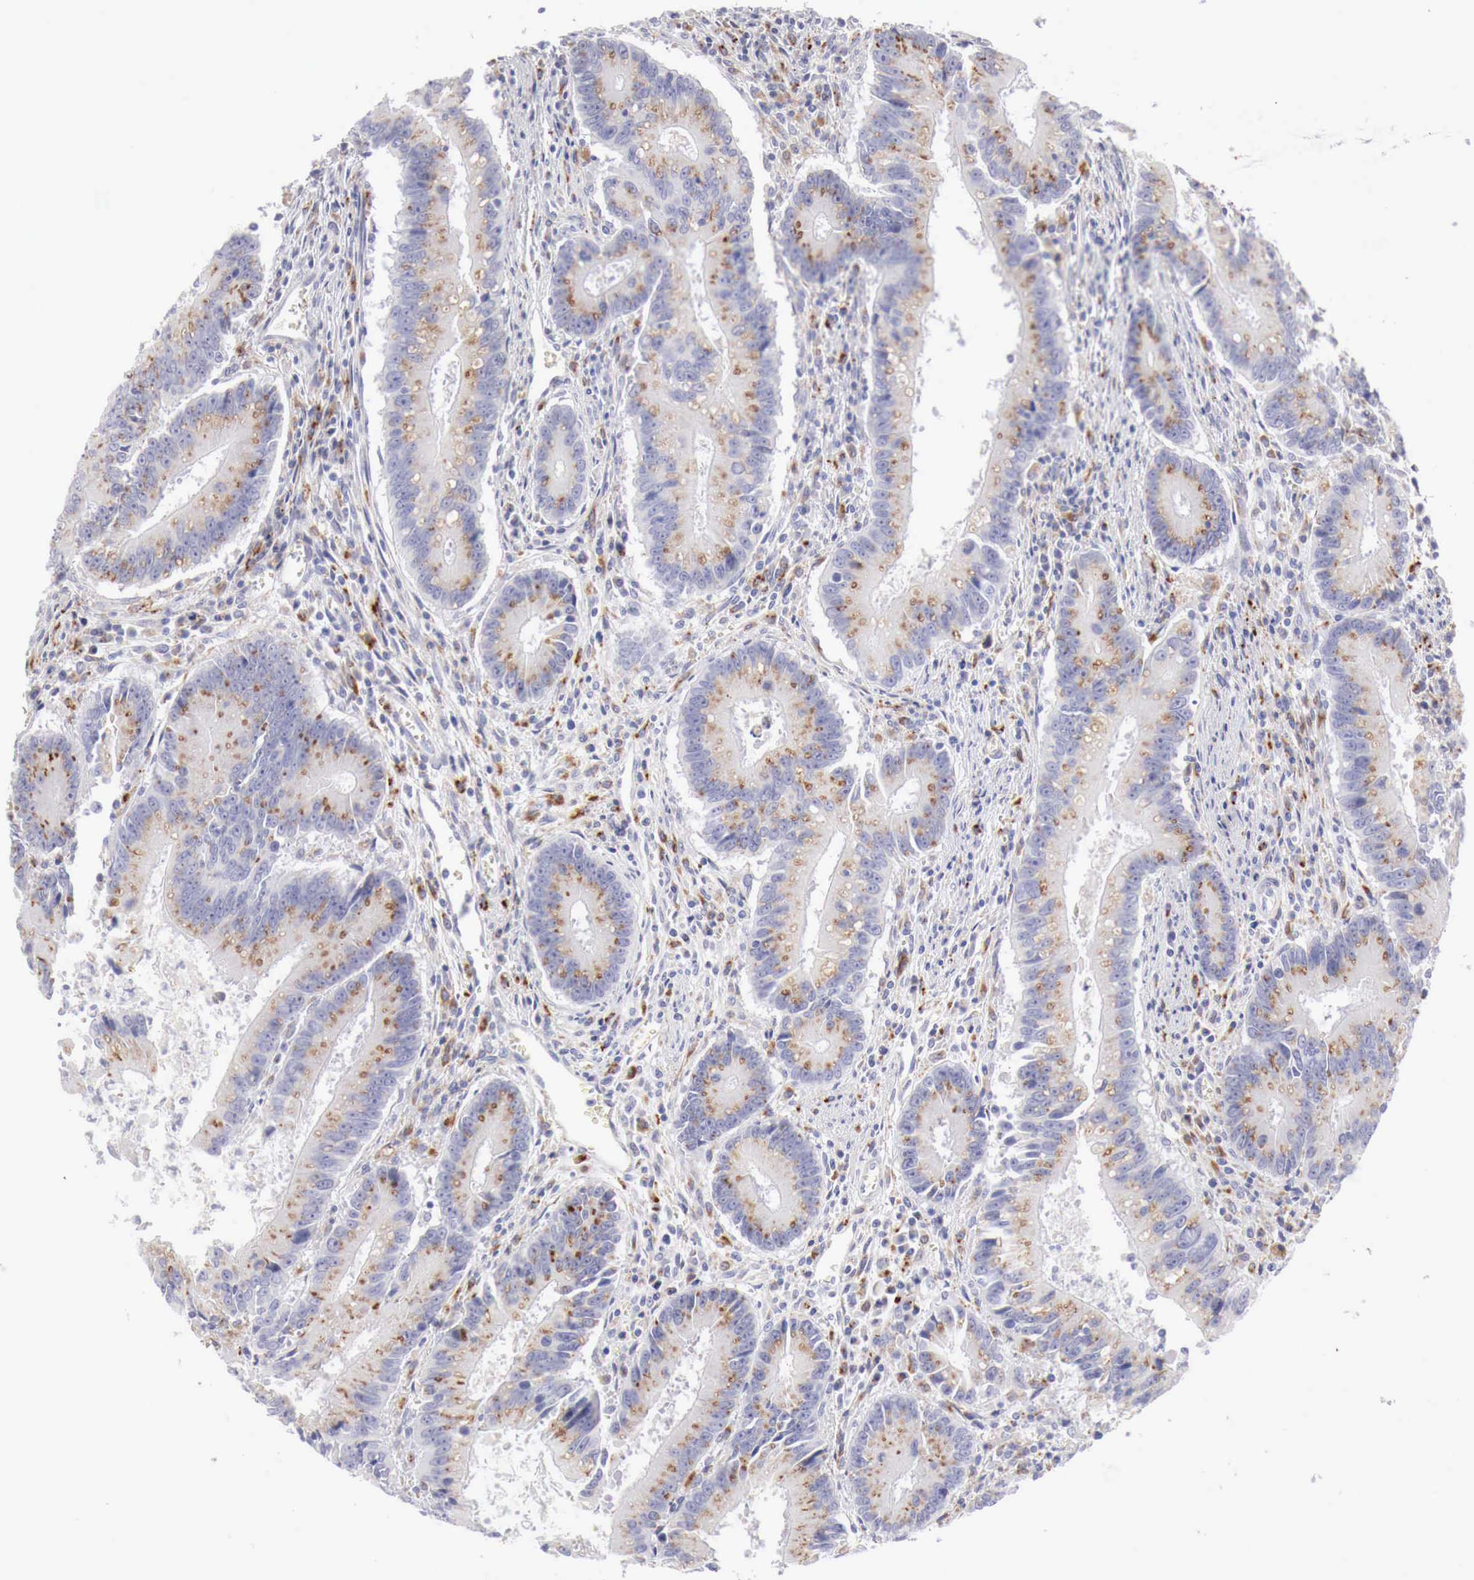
{"staining": {"intensity": "moderate", "quantity": "25%-75%", "location": "cytoplasmic/membranous"}, "tissue": "colorectal cancer", "cell_type": "Tumor cells", "image_type": "cancer", "snomed": [{"axis": "morphology", "description": "Adenocarcinoma, NOS"}, {"axis": "topography", "description": "Rectum"}], "caption": "The micrograph reveals a brown stain indicating the presence of a protein in the cytoplasmic/membranous of tumor cells in colorectal cancer.", "gene": "GLA", "patient": {"sex": "female", "age": 81}}